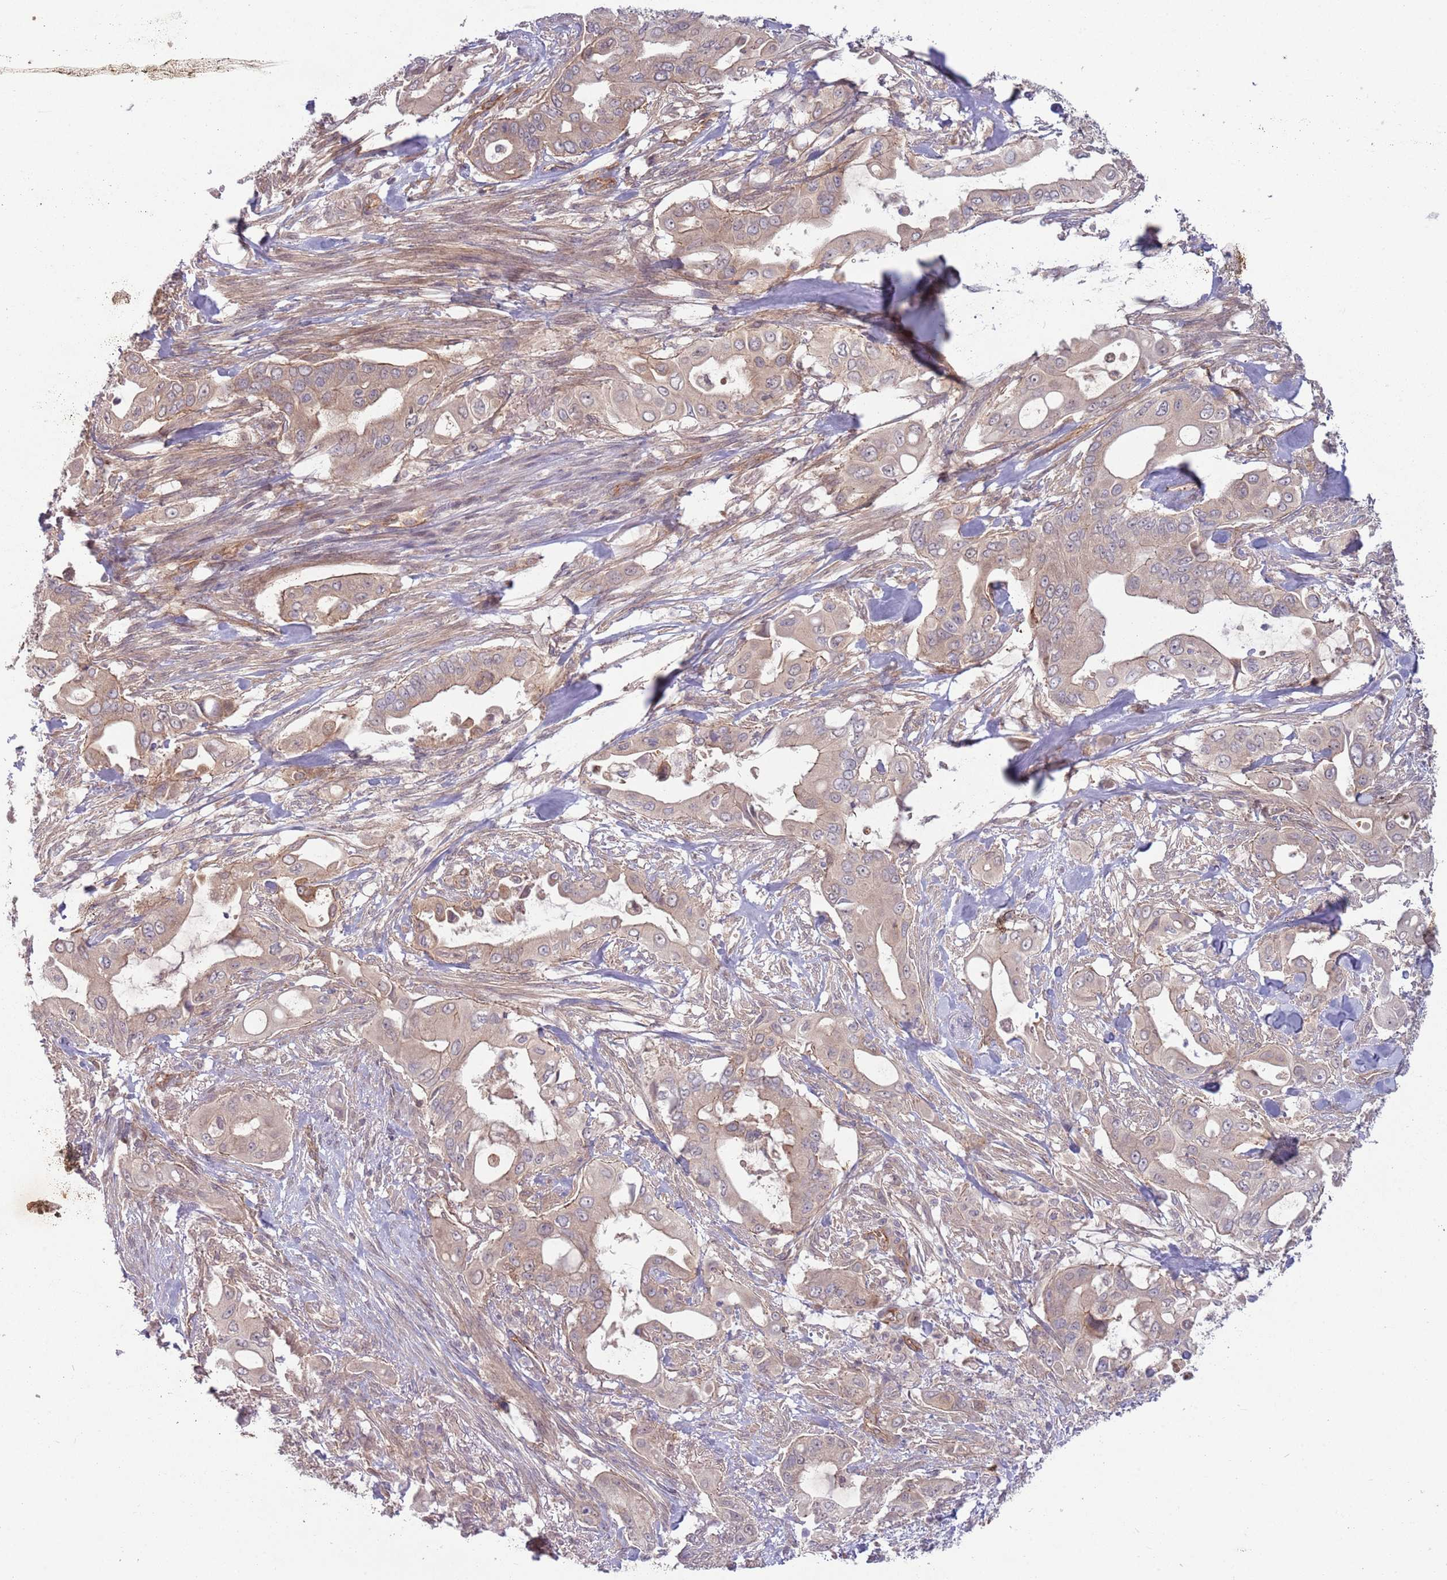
{"staining": {"intensity": "weak", "quantity": ">75%", "location": "cytoplasmic/membranous"}, "tissue": "pancreatic cancer", "cell_type": "Tumor cells", "image_type": "cancer", "snomed": [{"axis": "morphology", "description": "Adenocarcinoma, NOS"}, {"axis": "topography", "description": "Pancreas"}], "caption": "This is an image of immunohistochemistry (IHC) staining of pancreatic adenocarcinoma, which shows weak expression in the cytoplasmic/membranous of tumor cells.", "gene": "SAV1", "patient": {"sex": "male", "age": 57}}